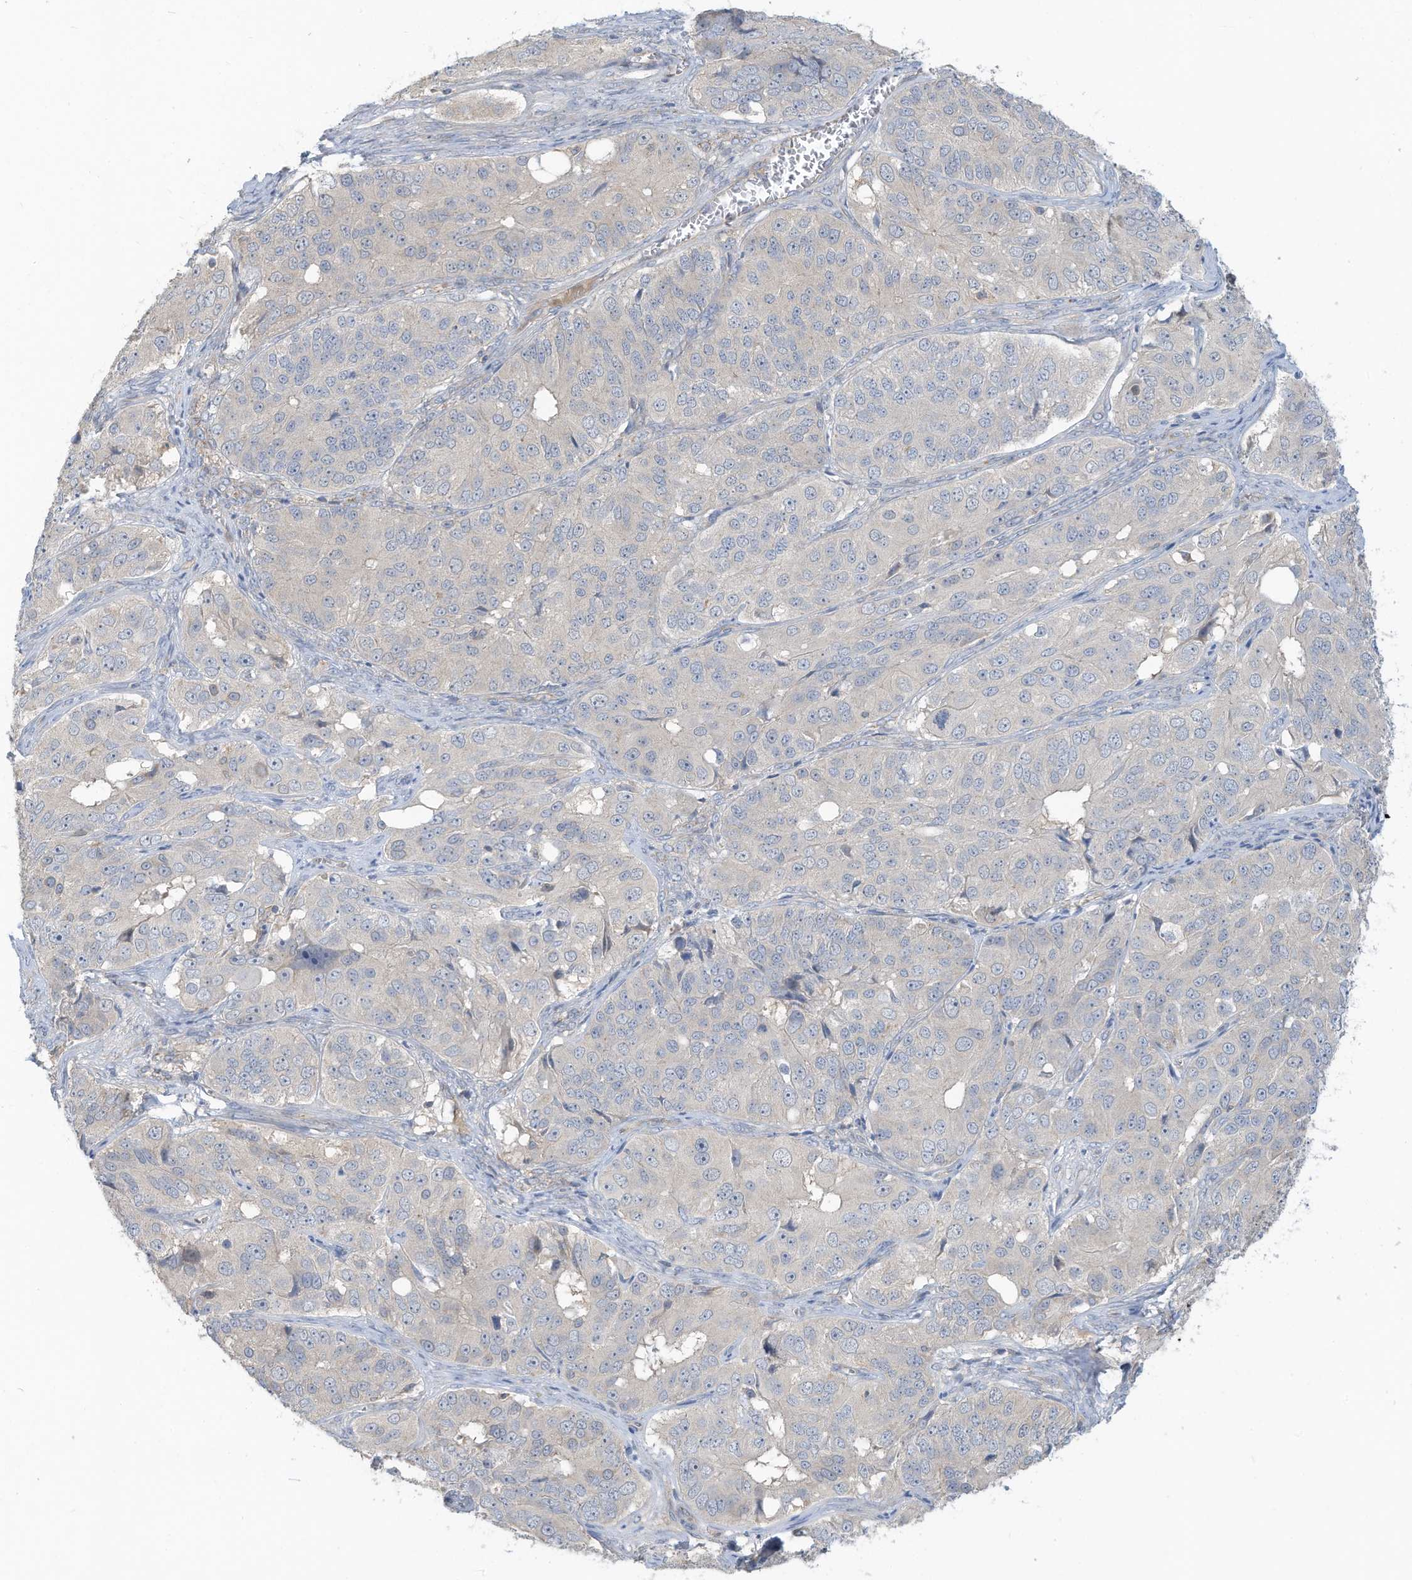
{"staining": {"intensity": "negative", "quantity": "none", "location": "none"}, "tissue": "ovarian cancer", "cell_type": "Tumor cells", "image_type": "cancer", "snomed": [{"axis": "morphology", "description": "Carcinoma, endometroid"}, {"axis": "topography", "description": "Ovary"}], "caption": "This is an IHC histopathology image of ovarian cancer. There is no expression in tumor cells.", "gene": "GTPBP2", "patient": {"sex": "female", "age": 51}}